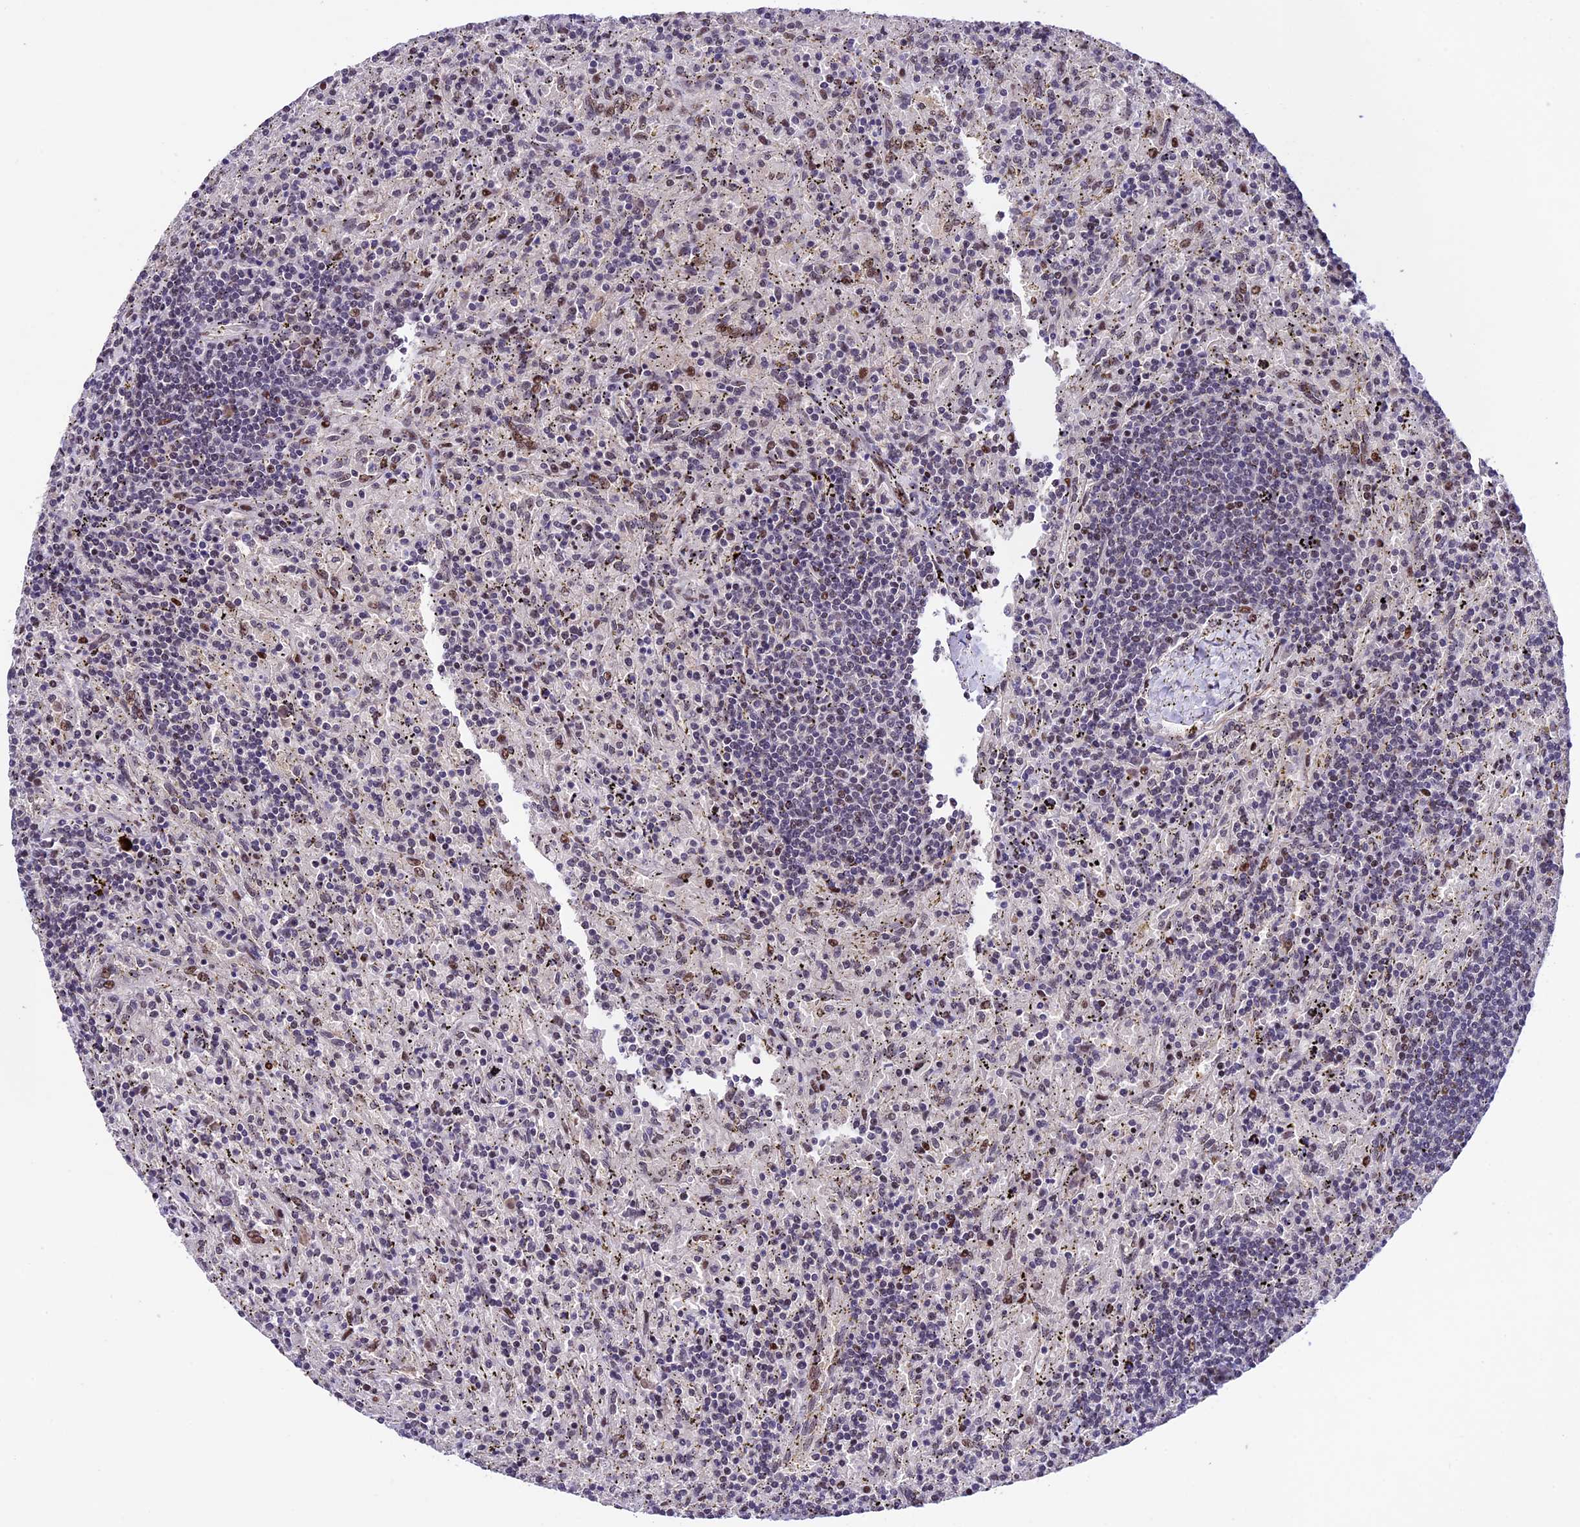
{"staining": {"intensity": "negative", "quantity": "none", "location": "none"}, "tissue": "lymphoma", "cell_type": "Tumor cells", "image_type": "cancer", "snomed": [{"axis": "morphology", "description": "Malignant lymphoma, non-Hodgkin's type, Low grade"}, {"axis": "topography", "description": "Spleen"}], "caption": "The immunohistochemistry (IHC) photomicrograph has no significant expression in tumor cells of lymphoma tissue.", "gene": "TCP11L2", "patient": {"sex": "male", "age": 76}}